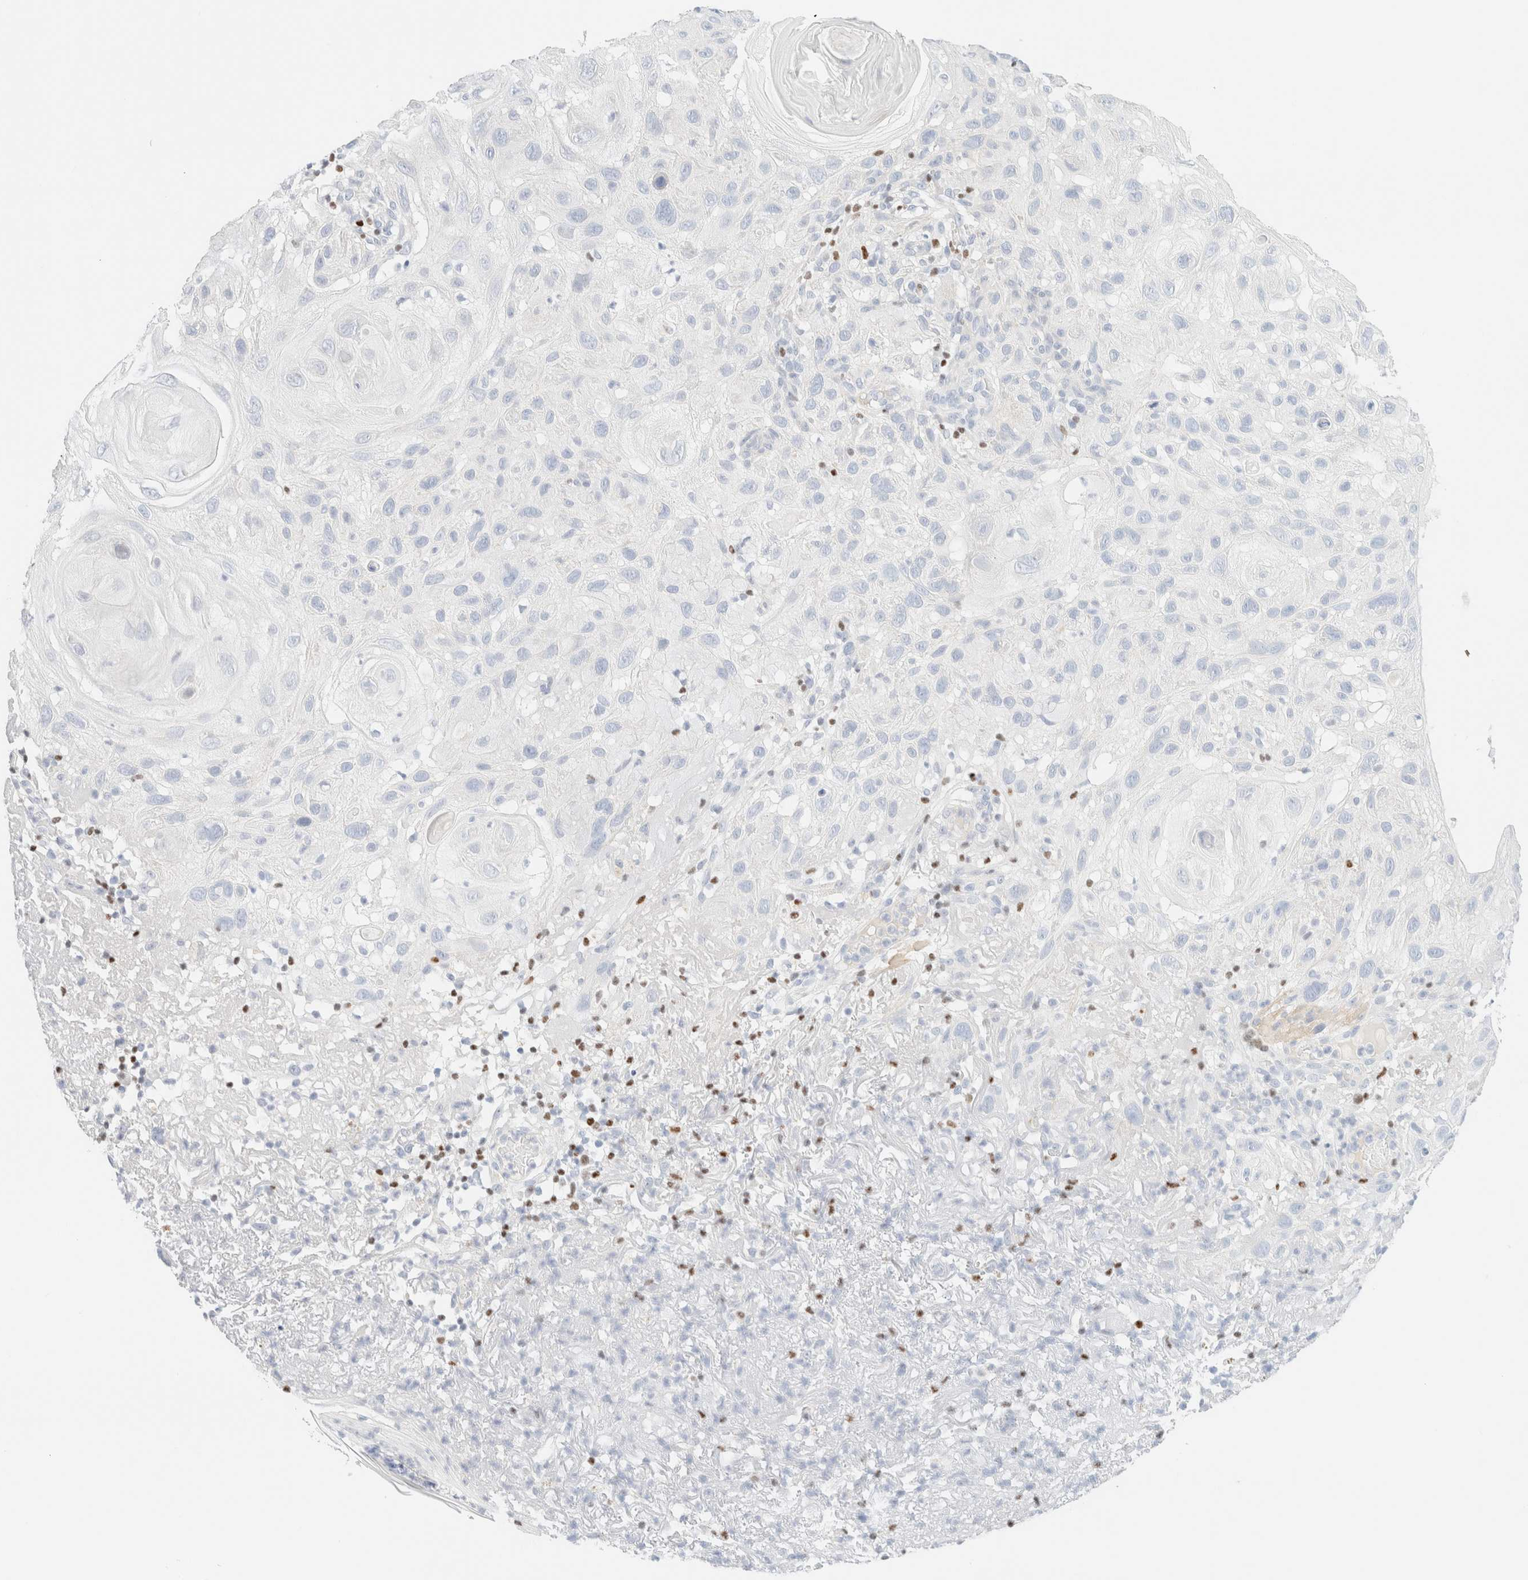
{"staining": {"intensity": "negative", "quantity": "none", "location": "none"}, "tissue": "skin cancer", "cell_type": "Tumor cells", "image_type": "cancer", "snomed": [{"axis": "morphology", "description": "Squamous cell carcinoma, NOS"}, {"axis": "topography", "description": "Skin"}], "caption": "There is no significant expression in tumor cells of skin squamous cell carcinoma. Brightfield microscopy of immunohistochemistry (IHC) stained with DAB (brown) and hematoxylin (blue), captured at high magnification.", "gene": "IKZF3", "patient": {"sex": "female", "age": 96}}